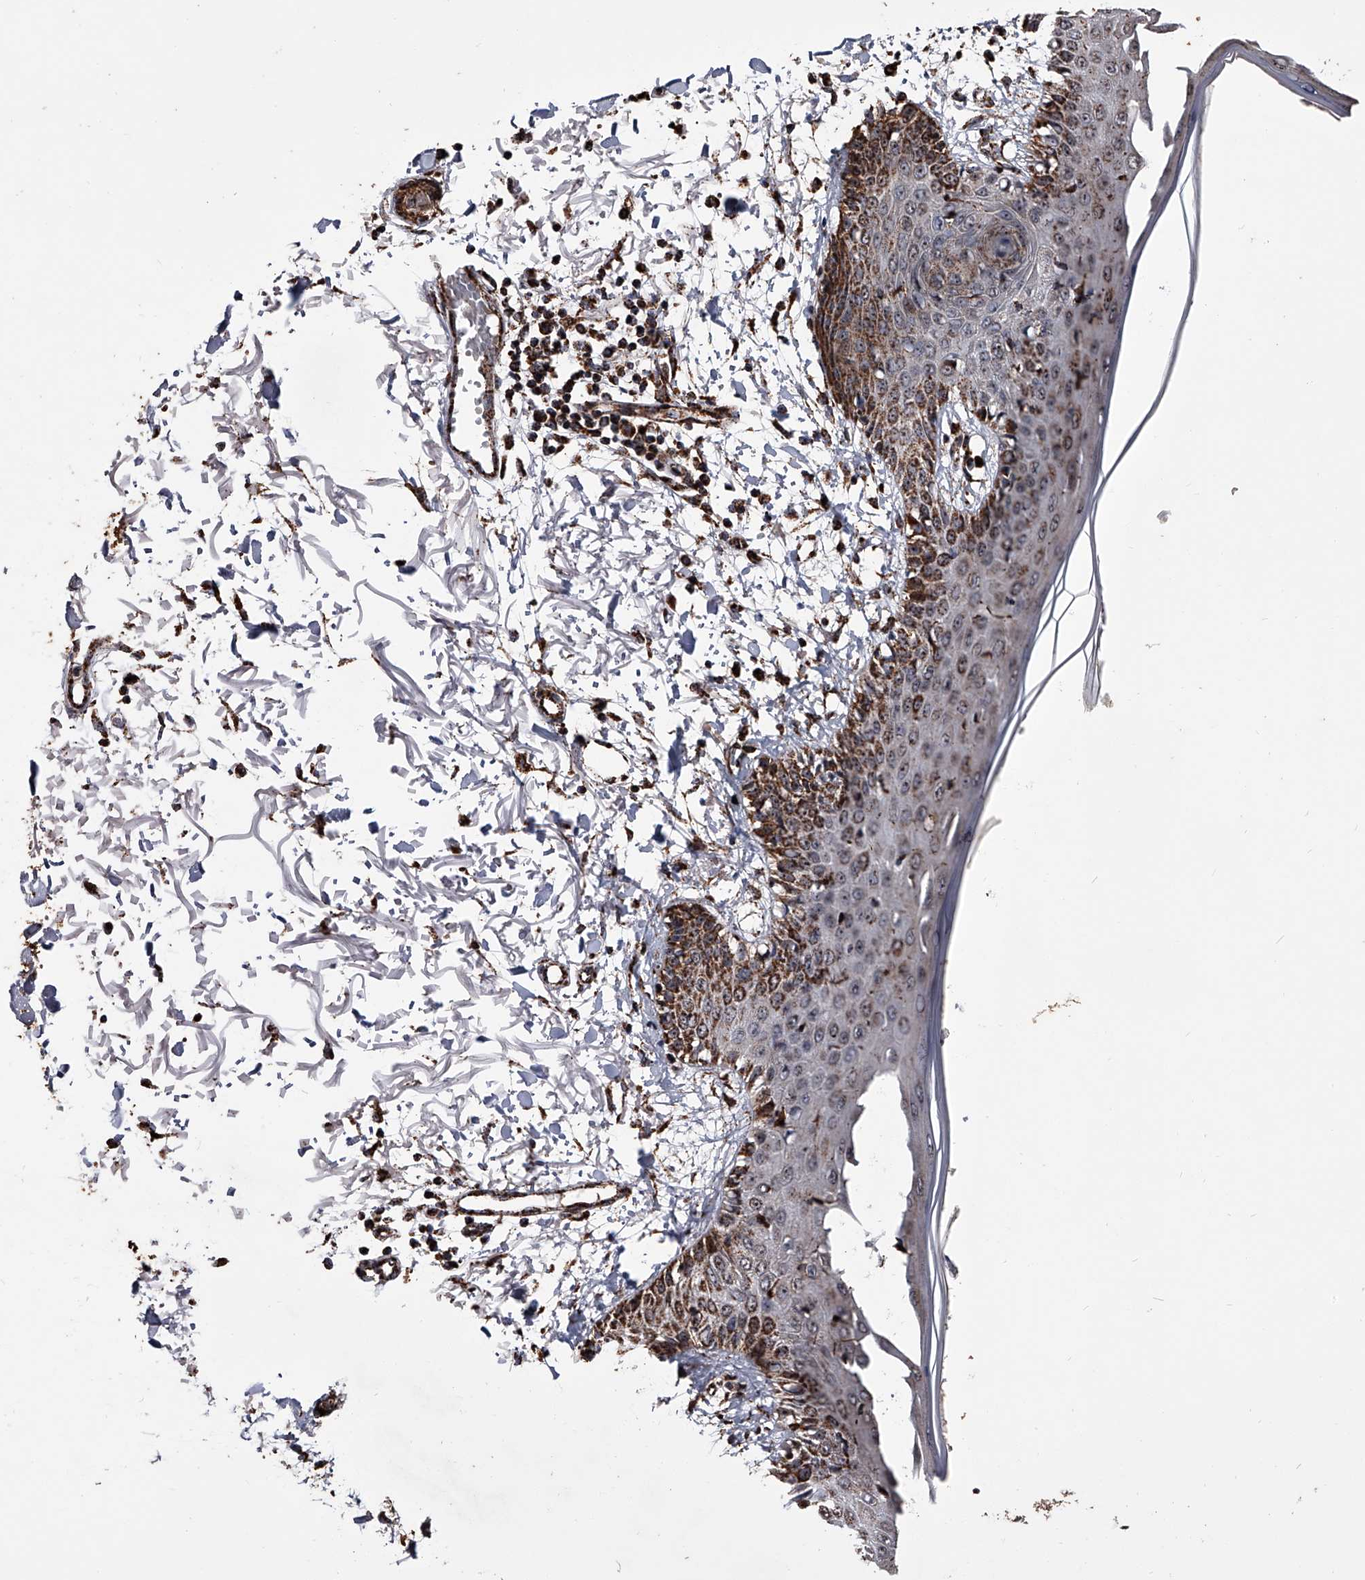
{"staining": {"intensity": "strong", "quantity": ">75%", "location": "cytoplasmic/membranous"}, "tissue": "skin", "cell_type": "Fibroblasts", "image_type": "normal", "snomed": [{"axis": "morphology", "description": "Normal tissue, NOS"}, {"axis": "morphology", "description": "Squamous cell carcinoma, NOS"}, {"axis": "topography", "description": "Skin"}, {"axis": "topography", "description": "Peripheral nerve tissue"}], "caption": "This micrograph exhibits immunohistochemistry staining of benign human skin, with high strong cytoplasmic/membranous positivity in about >75% of fibroblasts.", "gene": "SMPDL3A", "patient": {"sex": "male", "age": 83}}